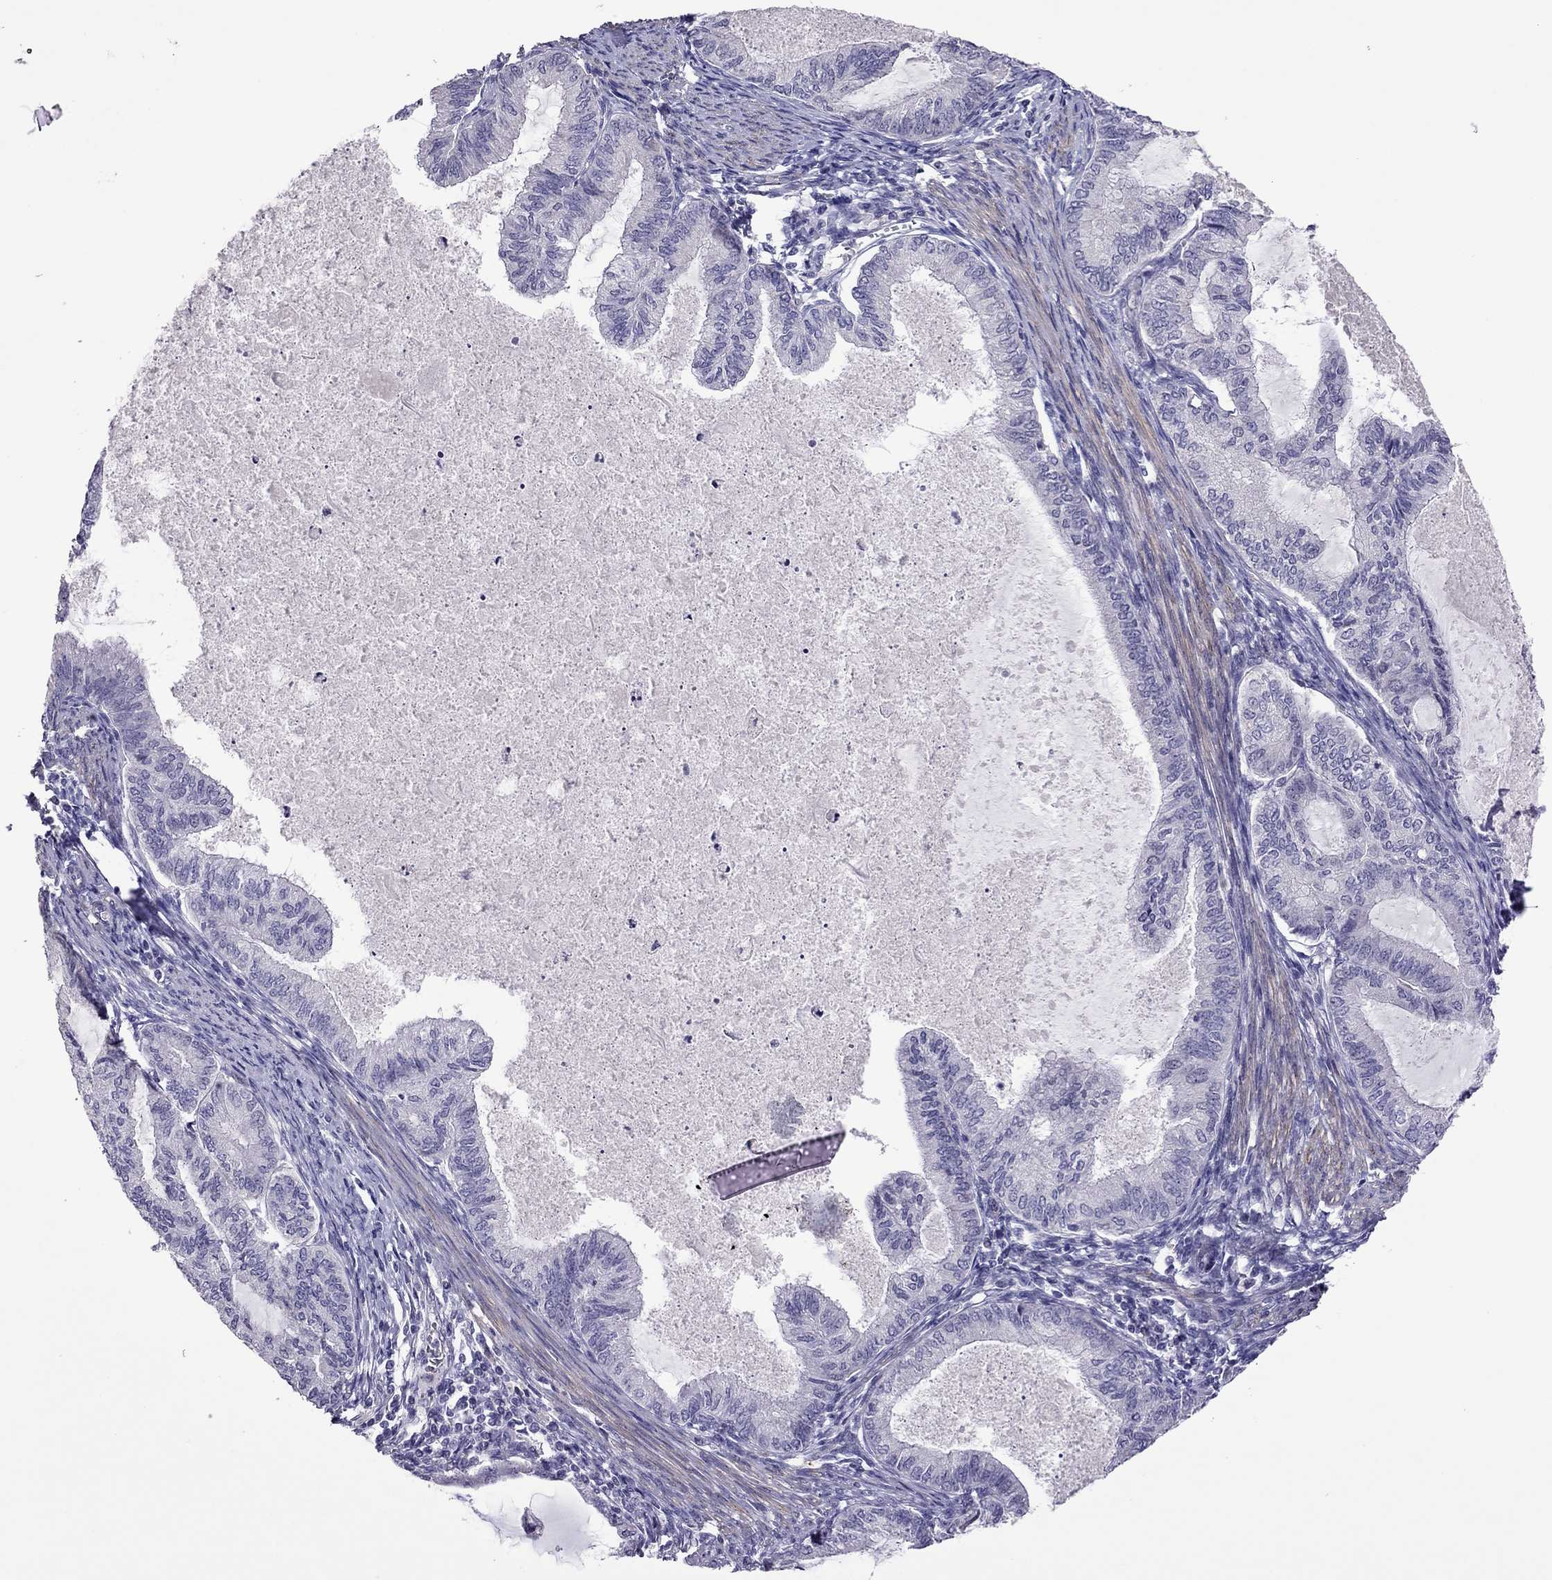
{"staining": {"intensity": "negative", "quantity": "none", "location": "none"}, "tissue": "endometrial cancer", "cell_type": "Tumor cells", "image_type": "cancer", "snomed": [{"axis": "morphology", "description": "Adenocarcinoma, NOS"}, {"axis": "topography", "description": "Endometrium"}], "caption": "Protein analysis of adenocarcinoma (endometrial) shows no significant positivity in tumor cells. The staining was performed using DAB (3,3'-diaminobenzidine) to visualize the protein expression in brown, while the nuclei were stained in blue with hematoxylin (Magnification: 20x).", "gene": "SLC16A8", "patient": {"sex": "female", "age": 86}}